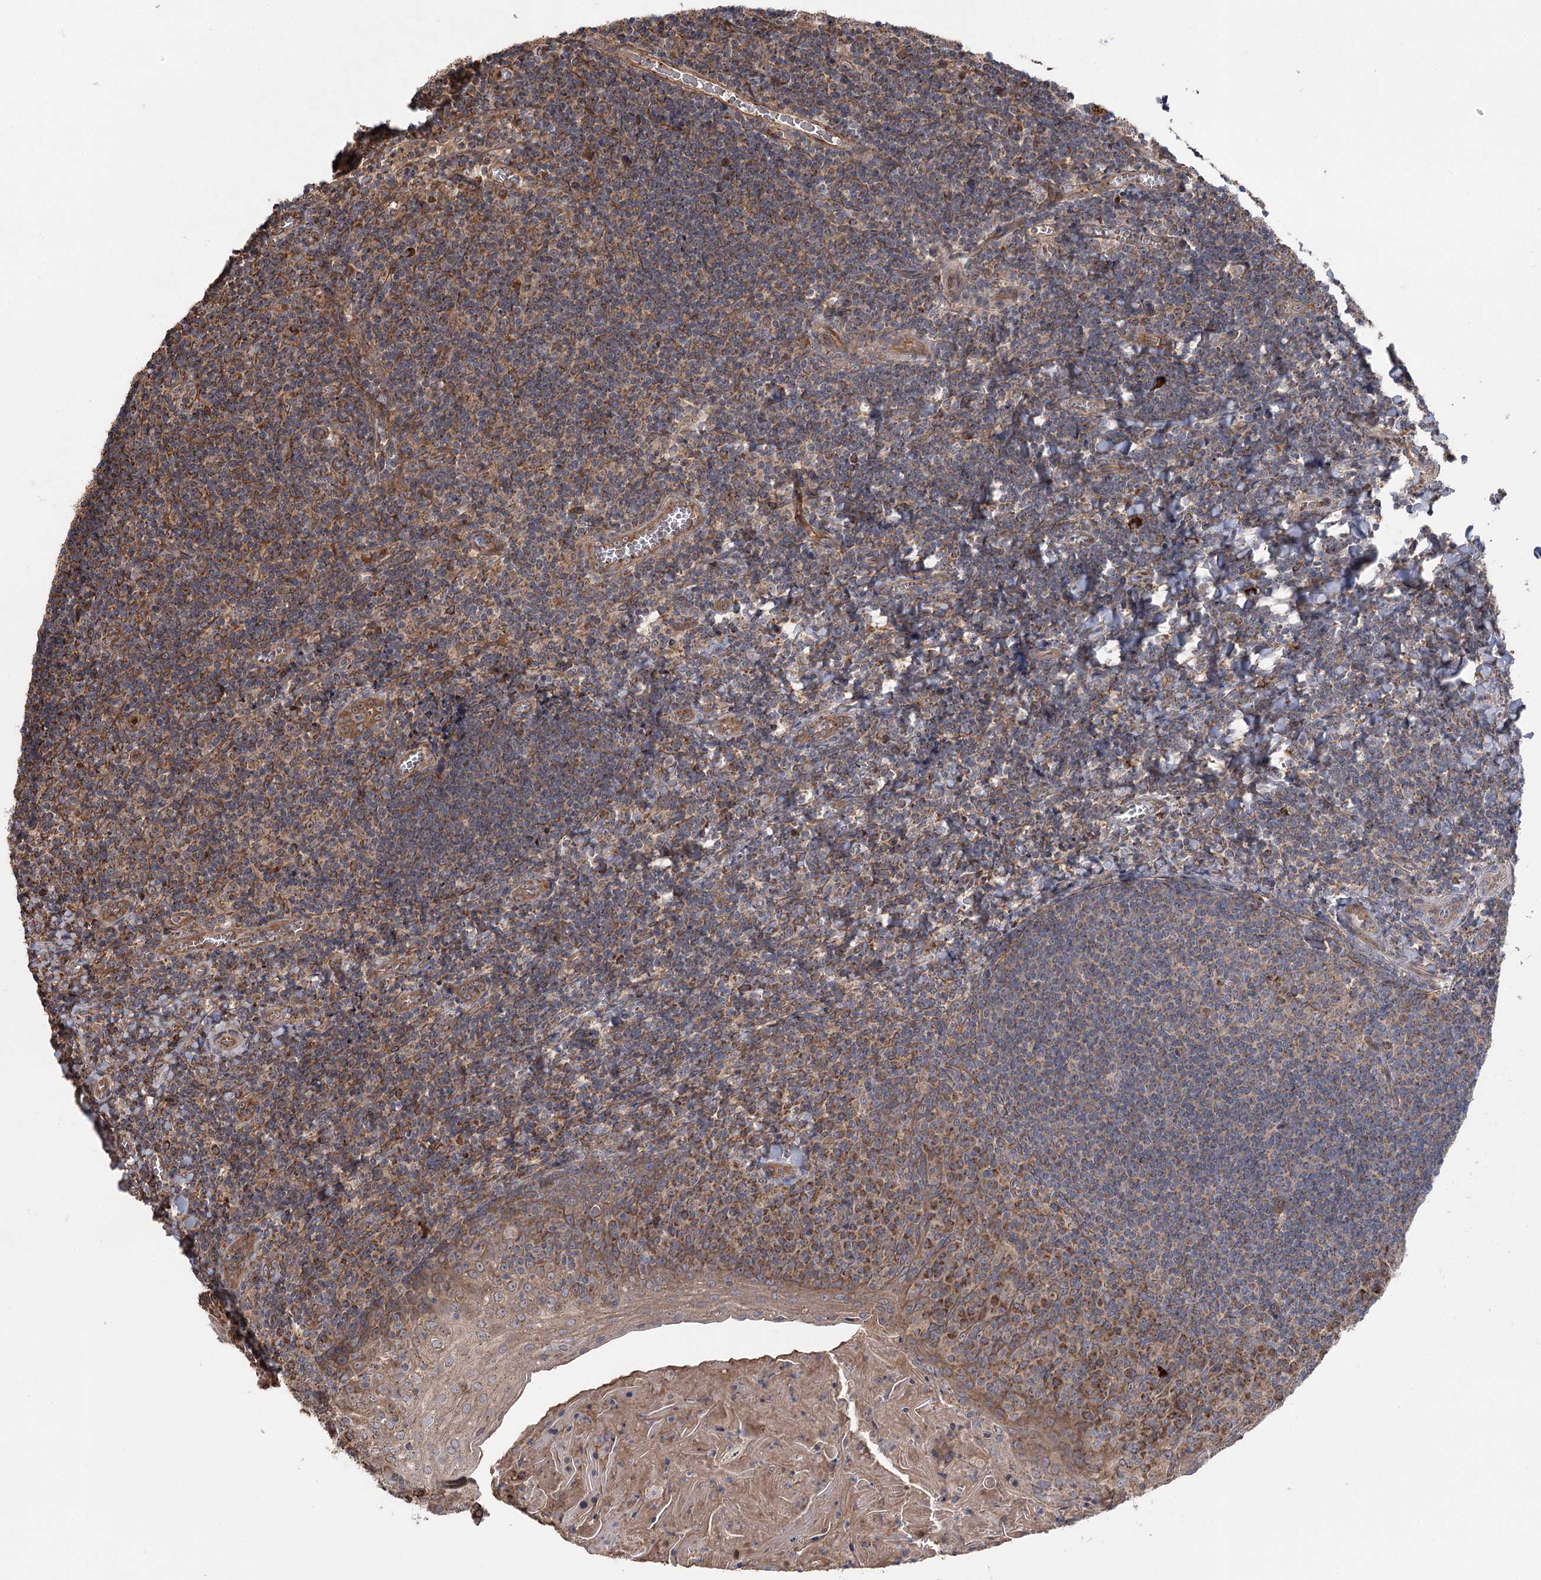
{"staining": {"intensity": "moderate", "quantity": ">75%", "location": "cytoplasmic/membranous"}, "tissue": "tonsil", "cell_type": "Germinal center cells", "image_type": "normal", "snomed": [{"axis": "morphology", "description": "Normal tissue, NOS"}, {"axis": "topography", "description": "Tonsil"}], "caption": "Germinal center cells show medium levels of moderate cytoplasmic/membranous staining in approximately >75% of cells in benign human tonsil.", "gene": "RWDD4", "patient": {"sex": "male", "age": 27}}